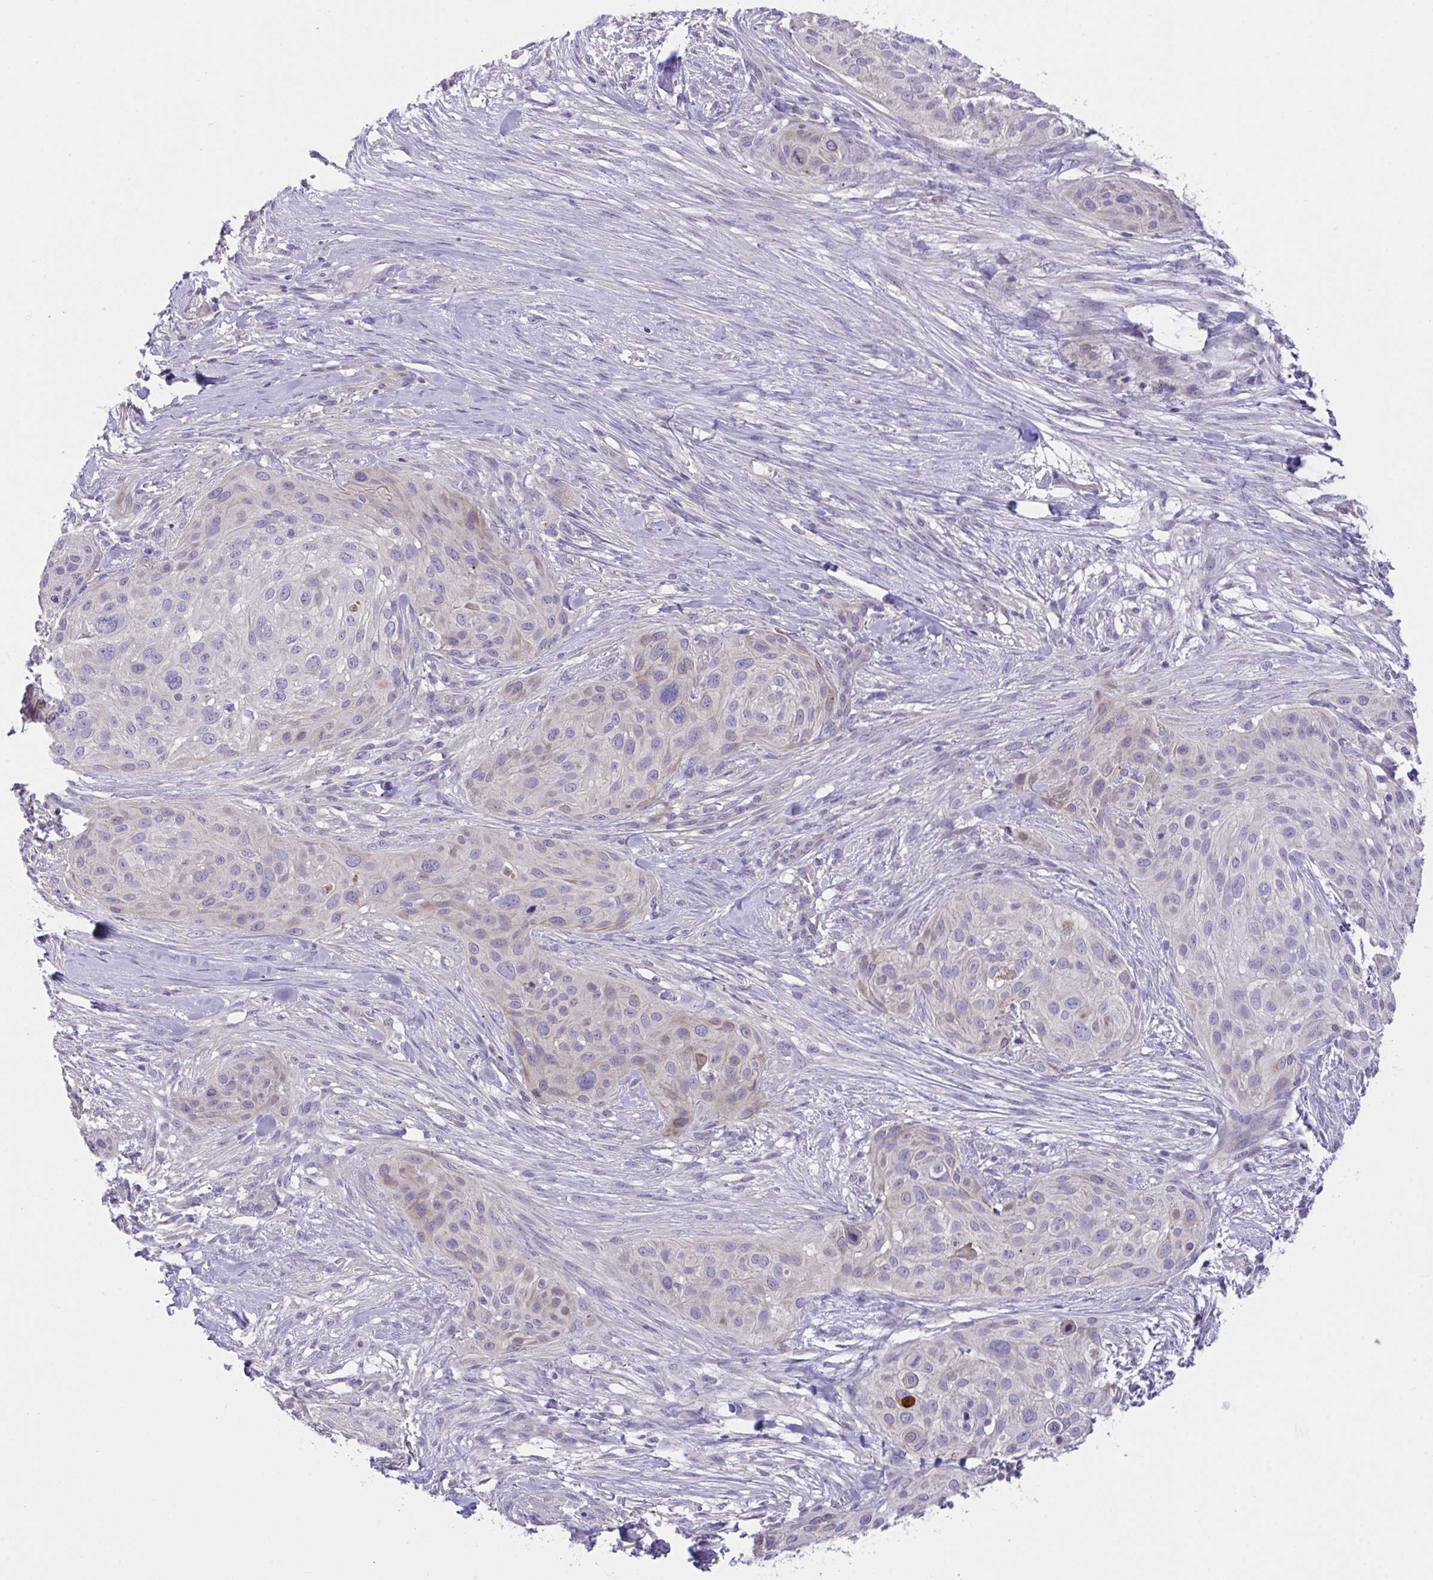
{"staining": {"intensity": "negative", "quantity": "none", "location": "none"}, "tissue": "skin cancer", "cell_type": "Tumor cells", "image_type": "cancer", "snomed": [{"axis": "morphology", "description": "Squamous cell carcinoma, NOS"}, {"axis": "topography", "description": "Skin"}], "caption": "This is a histopathology image of IHC staining of squamous cell carcinoma (skin), which shows no staining in tumor cells.", "gene": "RHOXF1", "patient": {"sex": "female", "age": 87}}